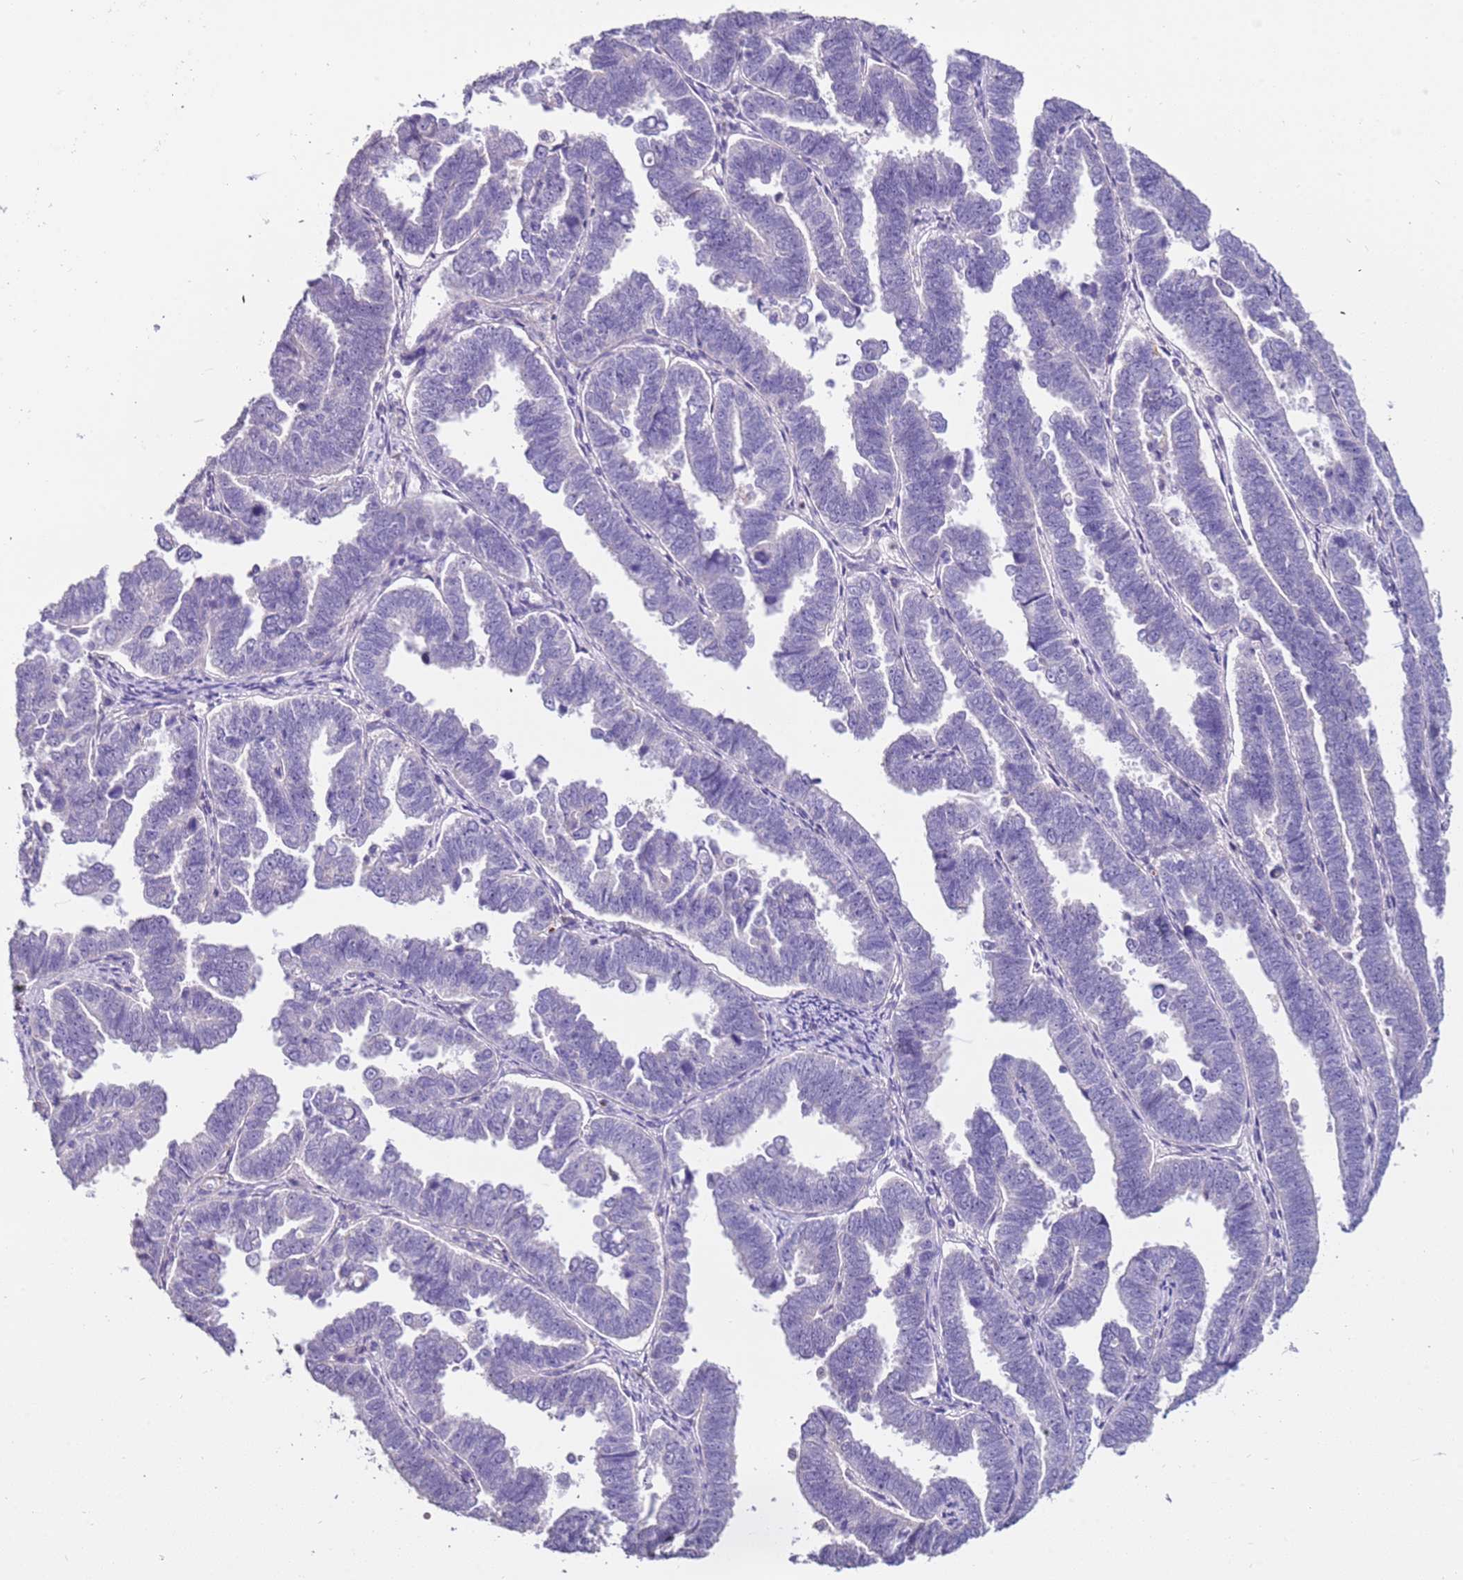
{"staining": {"intensity": "negative", "quantity": "none", "location": "none"}, "tissue": "endometrial cancer", "cell_type": "Tumor cells", "image_type": "cancer", "snomed": [{"axis": "morphology", "description": "Adenocarcinoma, NOS"}, {"axis": "topography", "description": "Endometrium"}], "caption": "A photomicrograph of human endometrial adenocarcinoma is negative for staining in tumor cells.", "gene": "PCGF2", "patient": {"sex": "female", "age": 75}}